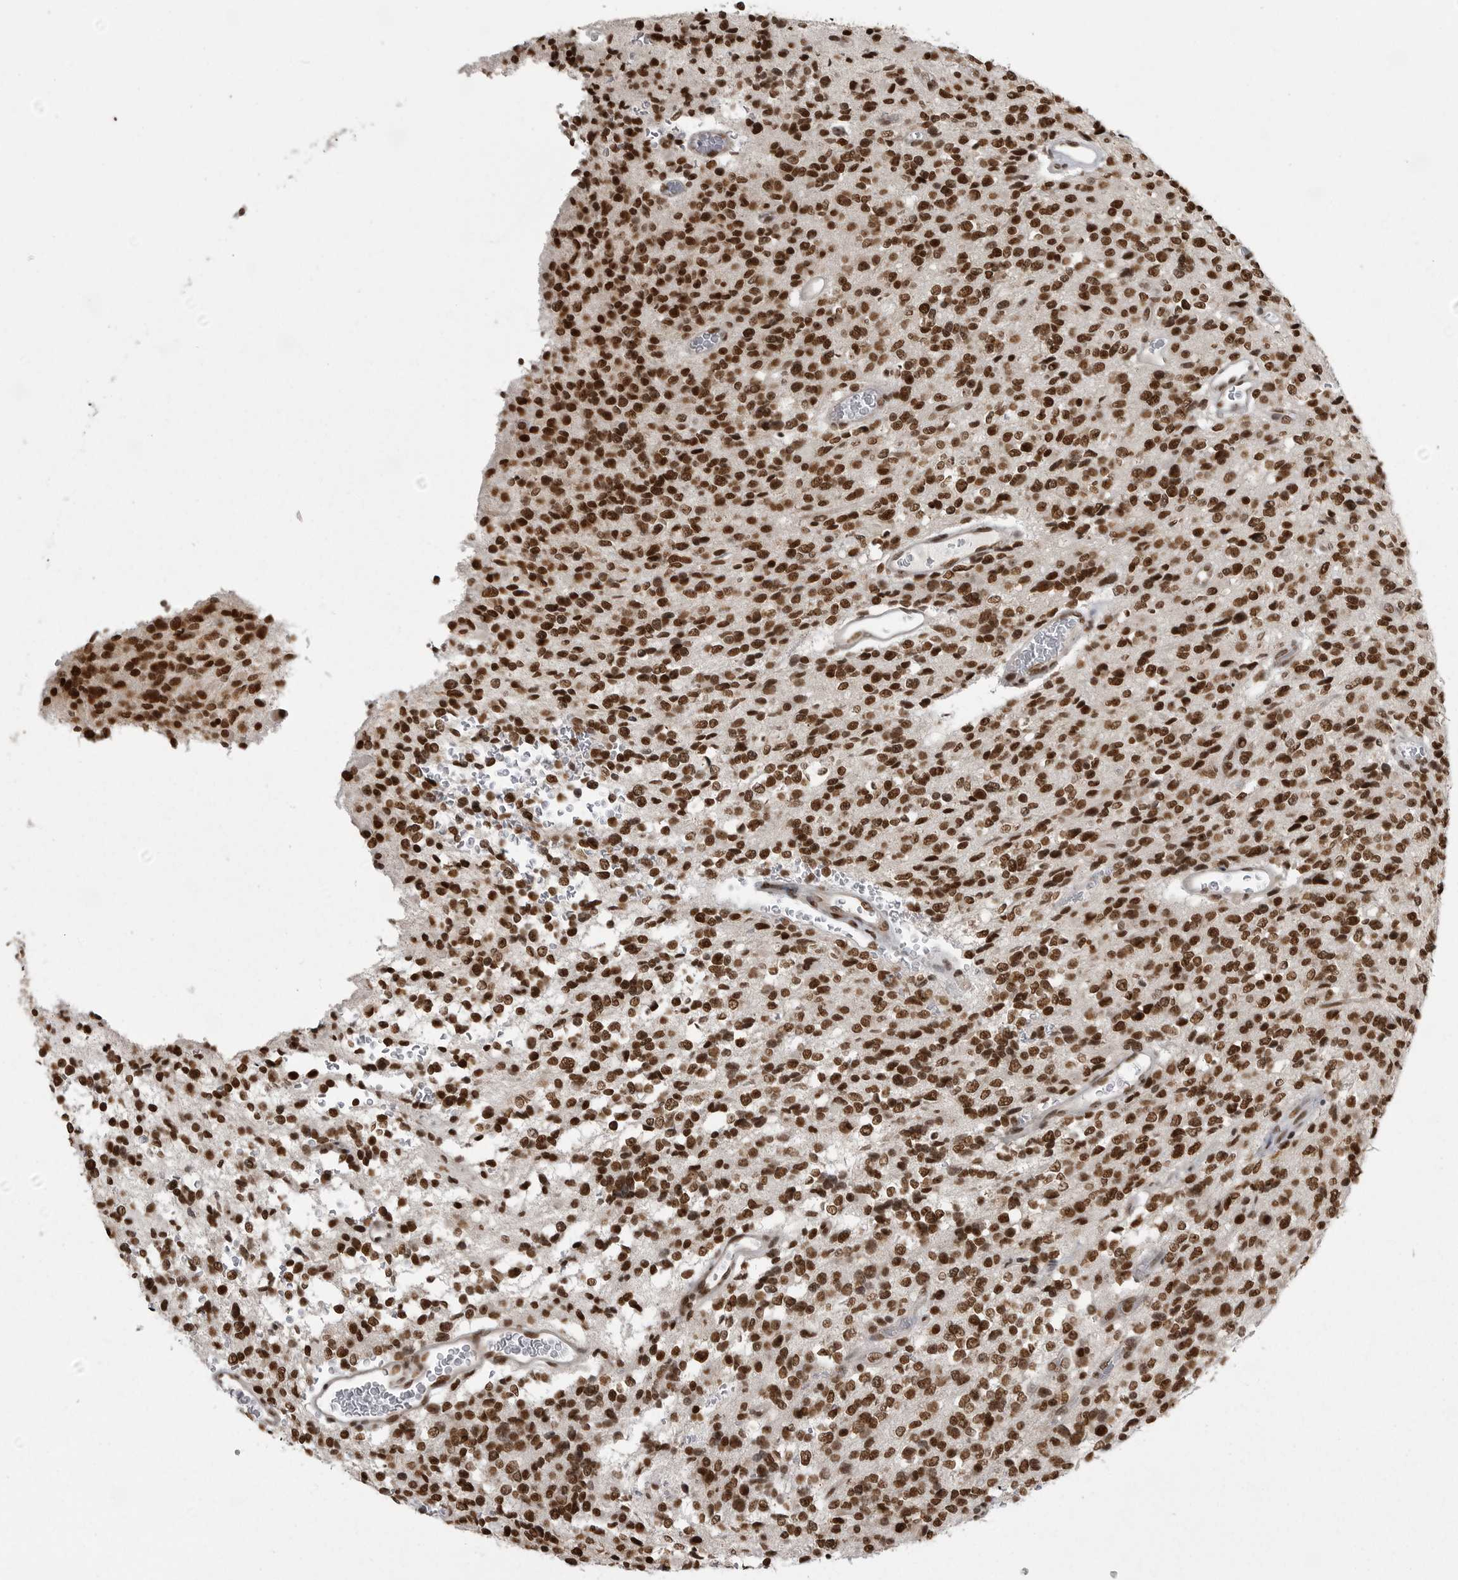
{"staining": {"intensity": "strong", "quantity": ">75%", "location": "nuclear"}, "tissue": "glioma", "cell_type": "Tumor cells", "image_type": "cancer", "snomed": [{"axis": "morphology", "description": "Glioma, malignant, High grade"}, {"axis": "topography", "description": "Brain"}], "caption": "Approximately >75% of tumor cells in human glioma demonstrate strong nuclear protein expression as visualized by brown immunohistochemical staining.", "gene": "YAF2", "patient": {"sex": "male", "age": 34}}